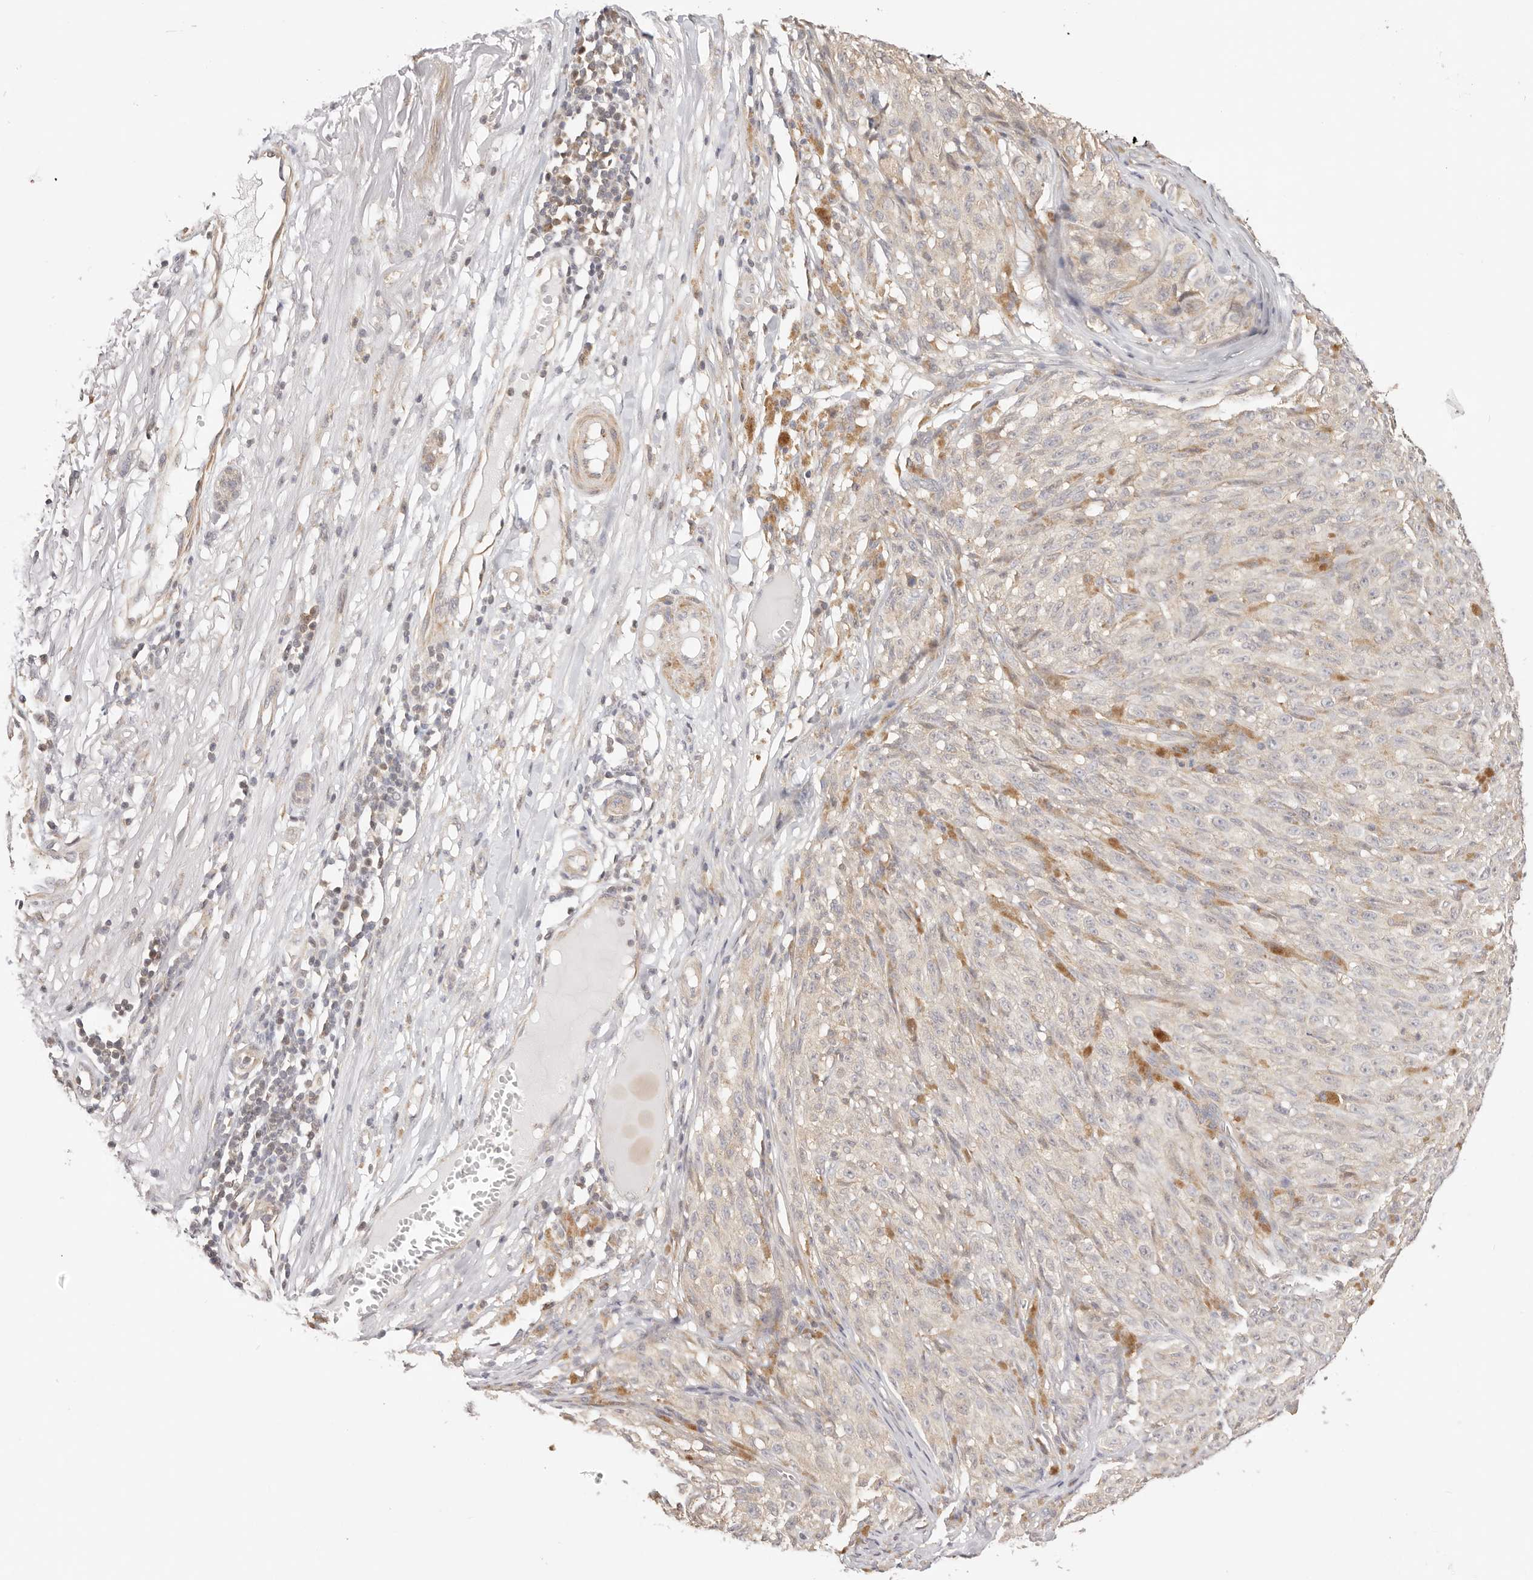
{"staining": {"intensity": "weak", "quantity": "25%-75%", "location": "cytoplasmic/membranous"}, "tissue": "melanoma", "cell_type": "Tumor cells", "image_type": "cancer", "snomed": [{"axis": "morphology", "description": "Malignant melanoma, NOS"}, {"axis": "topography", "description": "Skin"}], "caption": "Protein analysis of malignant melanoma tissue reveals weak cytoplasmic/membranous staining in approximately 25%-75% of tumor cells. (DAB (3,3'-diaminobenzidine) IHC with brightfield microscopy, high magnification).", "gene": "KCMF1", "patient": {"sex": "female", "age": 82}}